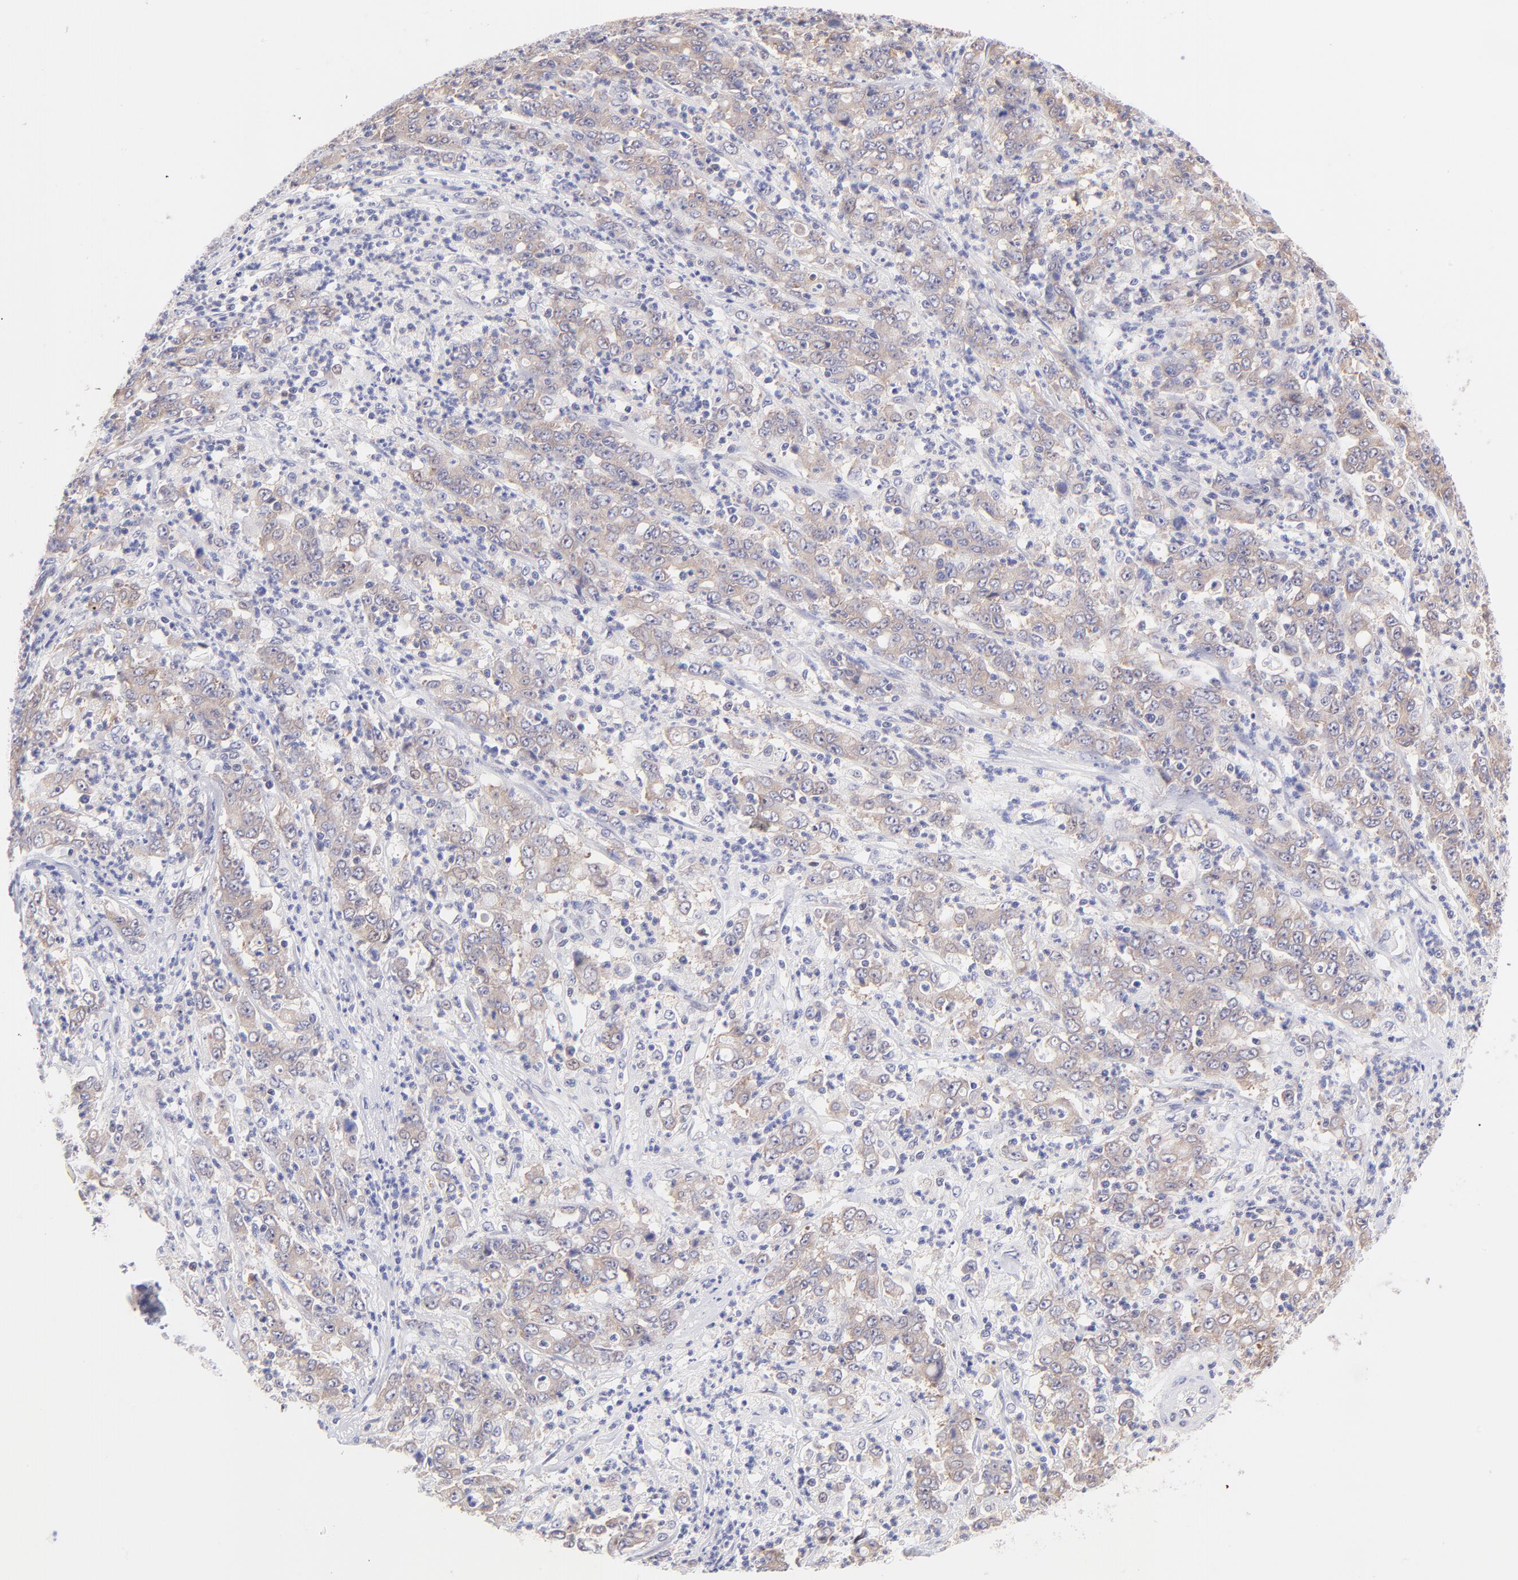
{"staining": {"intensity": "weak", "quantity": ">75%", "location": "cytoplasmic/membranous"}, "tissue": "stomach cancer", "cell_type": "Tumor cells", "image_type": "cancer", "snomed": [{"axis": "morphology", "description": "Adenocarcinoma, NOS"}, {"axis": "topography", "description": "Stomach, lower"}], "caption": "Stomach cancer stained with IHC reveals weak cytoplasmic/membranous staining in about >75% of tumor cells.", "gene": "PBDC1", "patient": {"sex": "female", "age": 71}}